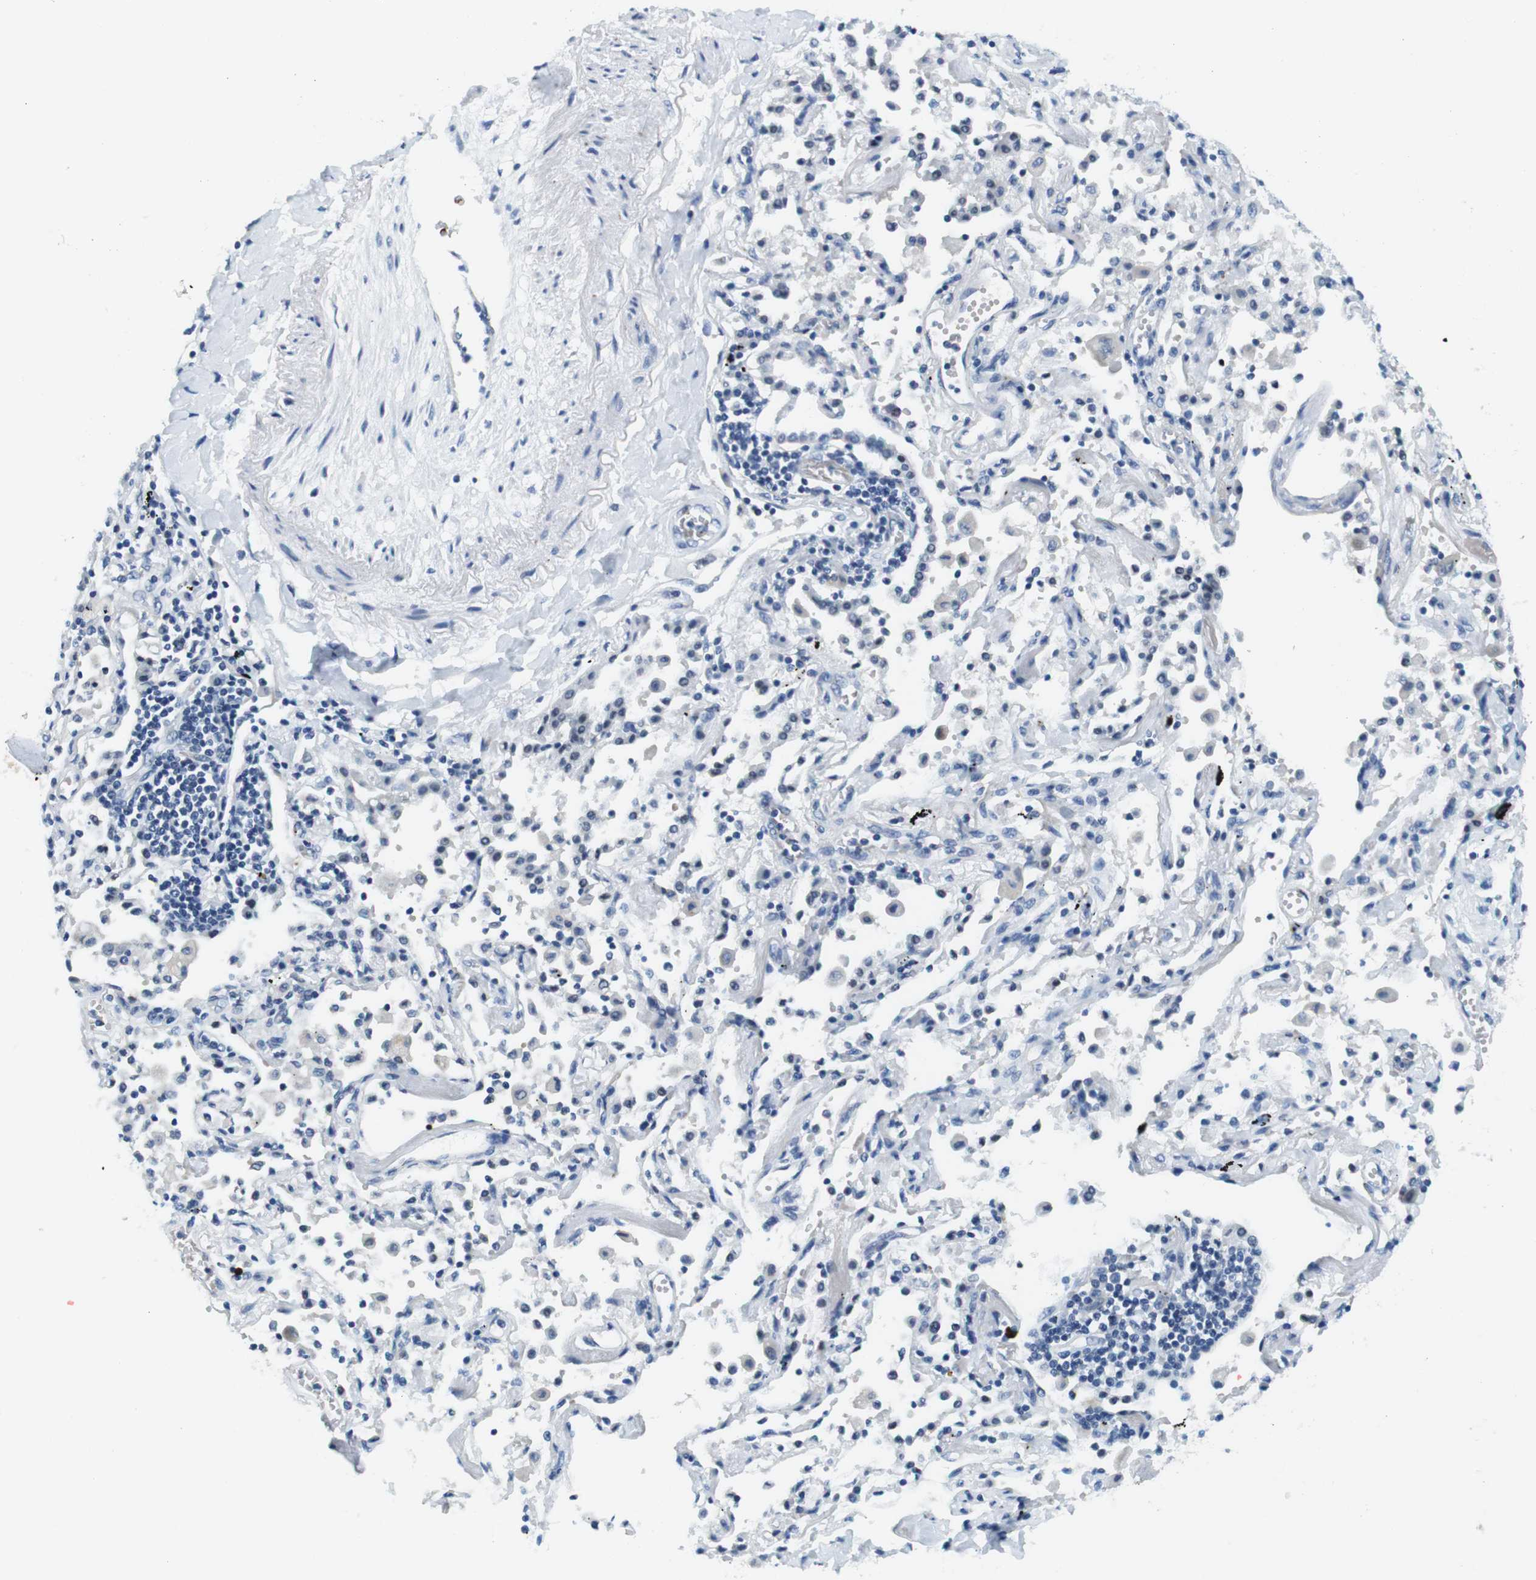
{"staining": {"intensity": "negative", "quantity": "none", "location": "none"}, "tissue": "lung cancer", "cell_type": "Tumor cells", "image_type": "cancer", "snomed": [{"axis": "morphology", "description": "Adenocarcinoma, NOS"}, {"axis": "topography", "description": "Lung"}], "caption": "An immunohistochemistry micrograph of lung adenocarcinoma is shown. There is no staining in tumor cells of lung adenocarcinoma.", "gene": "TFAP2C", "patient": {"sex": "female", "age": 65}}